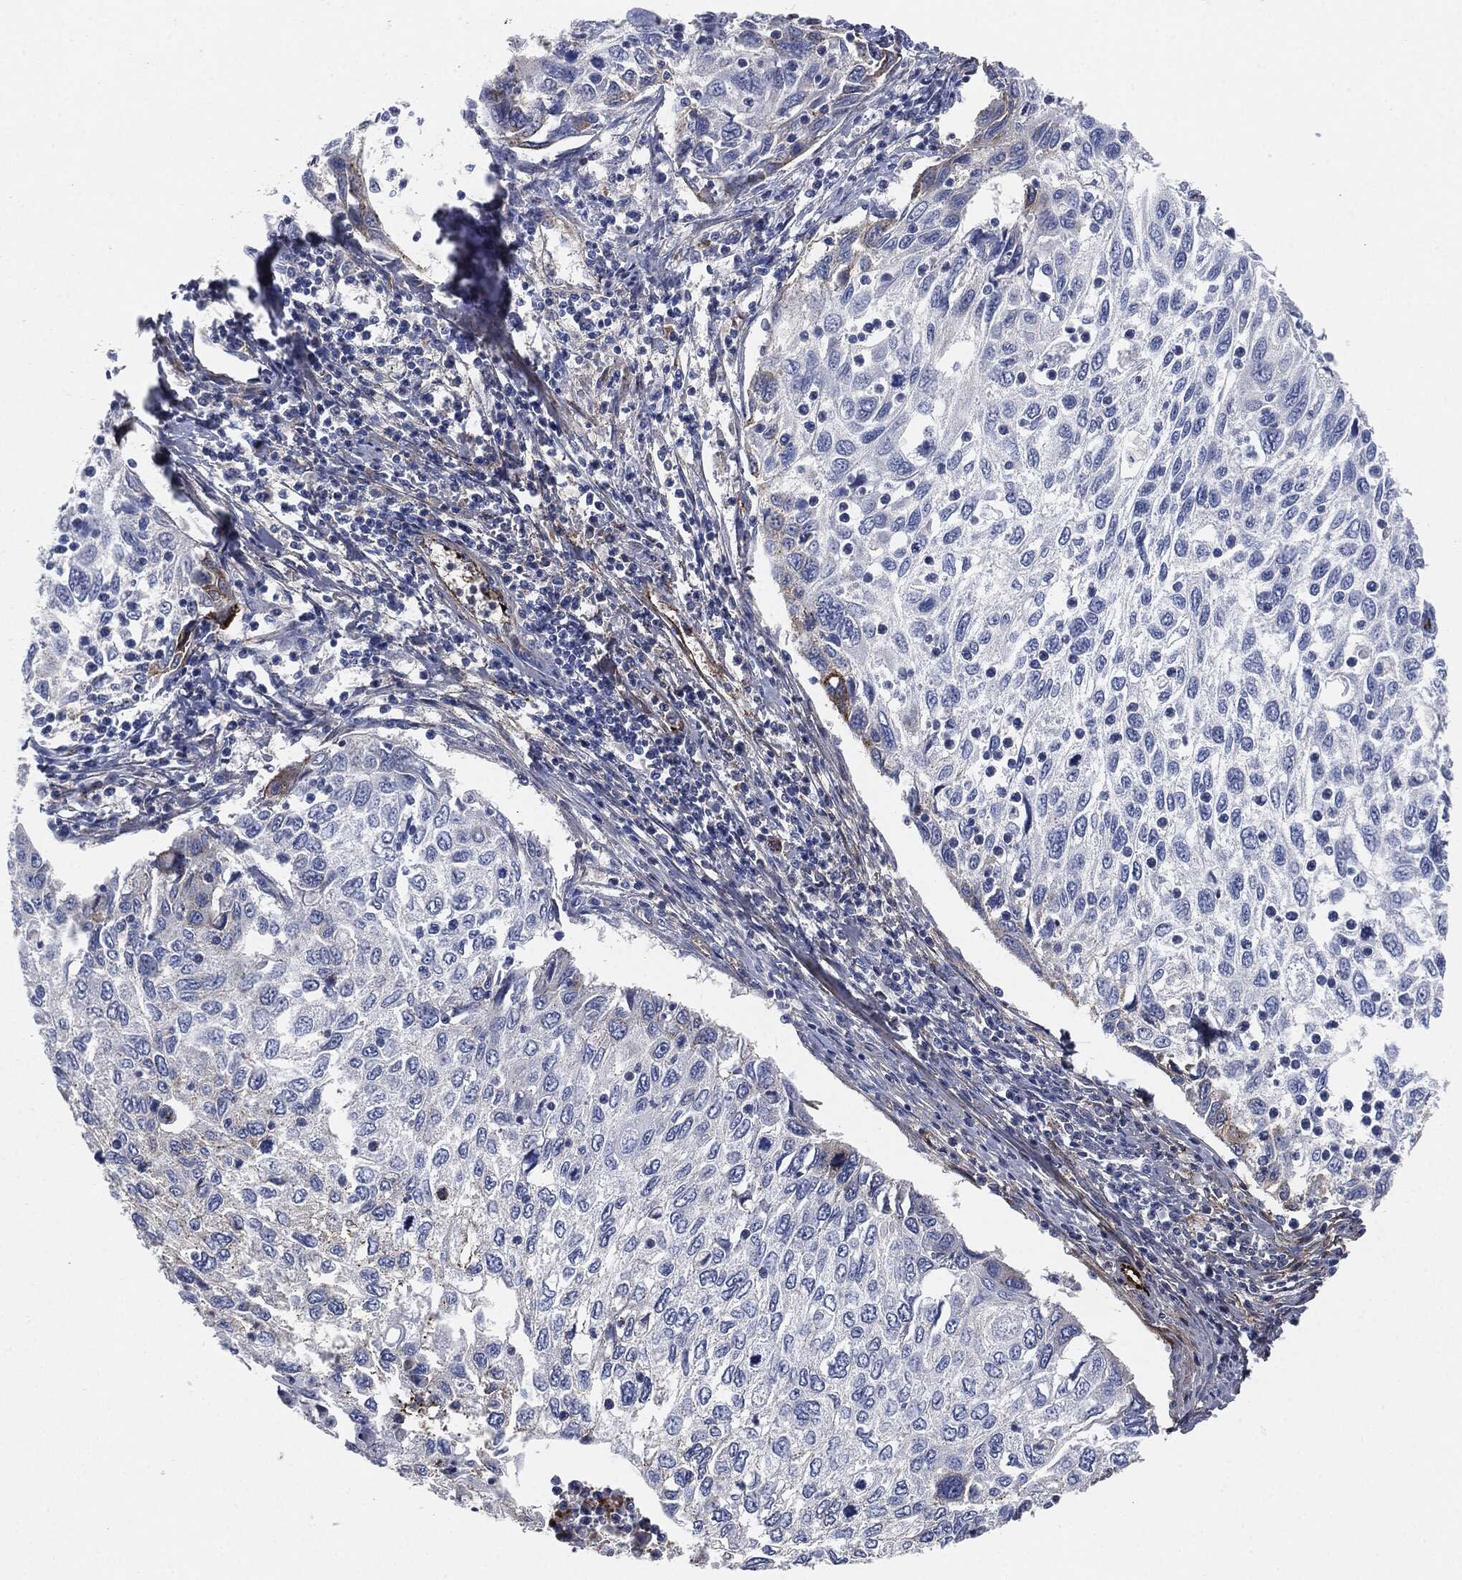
{"staining": {"intensity": "negative", "quantity": "none", "location": "none"}, "tissue": "cervical cancer", "cell_type": "Tumor cells", "image_type": "cancer", "snomed": [{"axis": "morphology", "description": "Squamous cell carcinoma, NOS"}, {"axis": "topography", "description": "Cervix"}], "caption": "A high-resolution histopathology image shows immunohistochemistry (IHC) staining of cervical squamous cell carcinoma, which demonstrates no significant expression in tumor cells.", "gene": "APOB", "patient": {"sex": "female", "age": 70}}